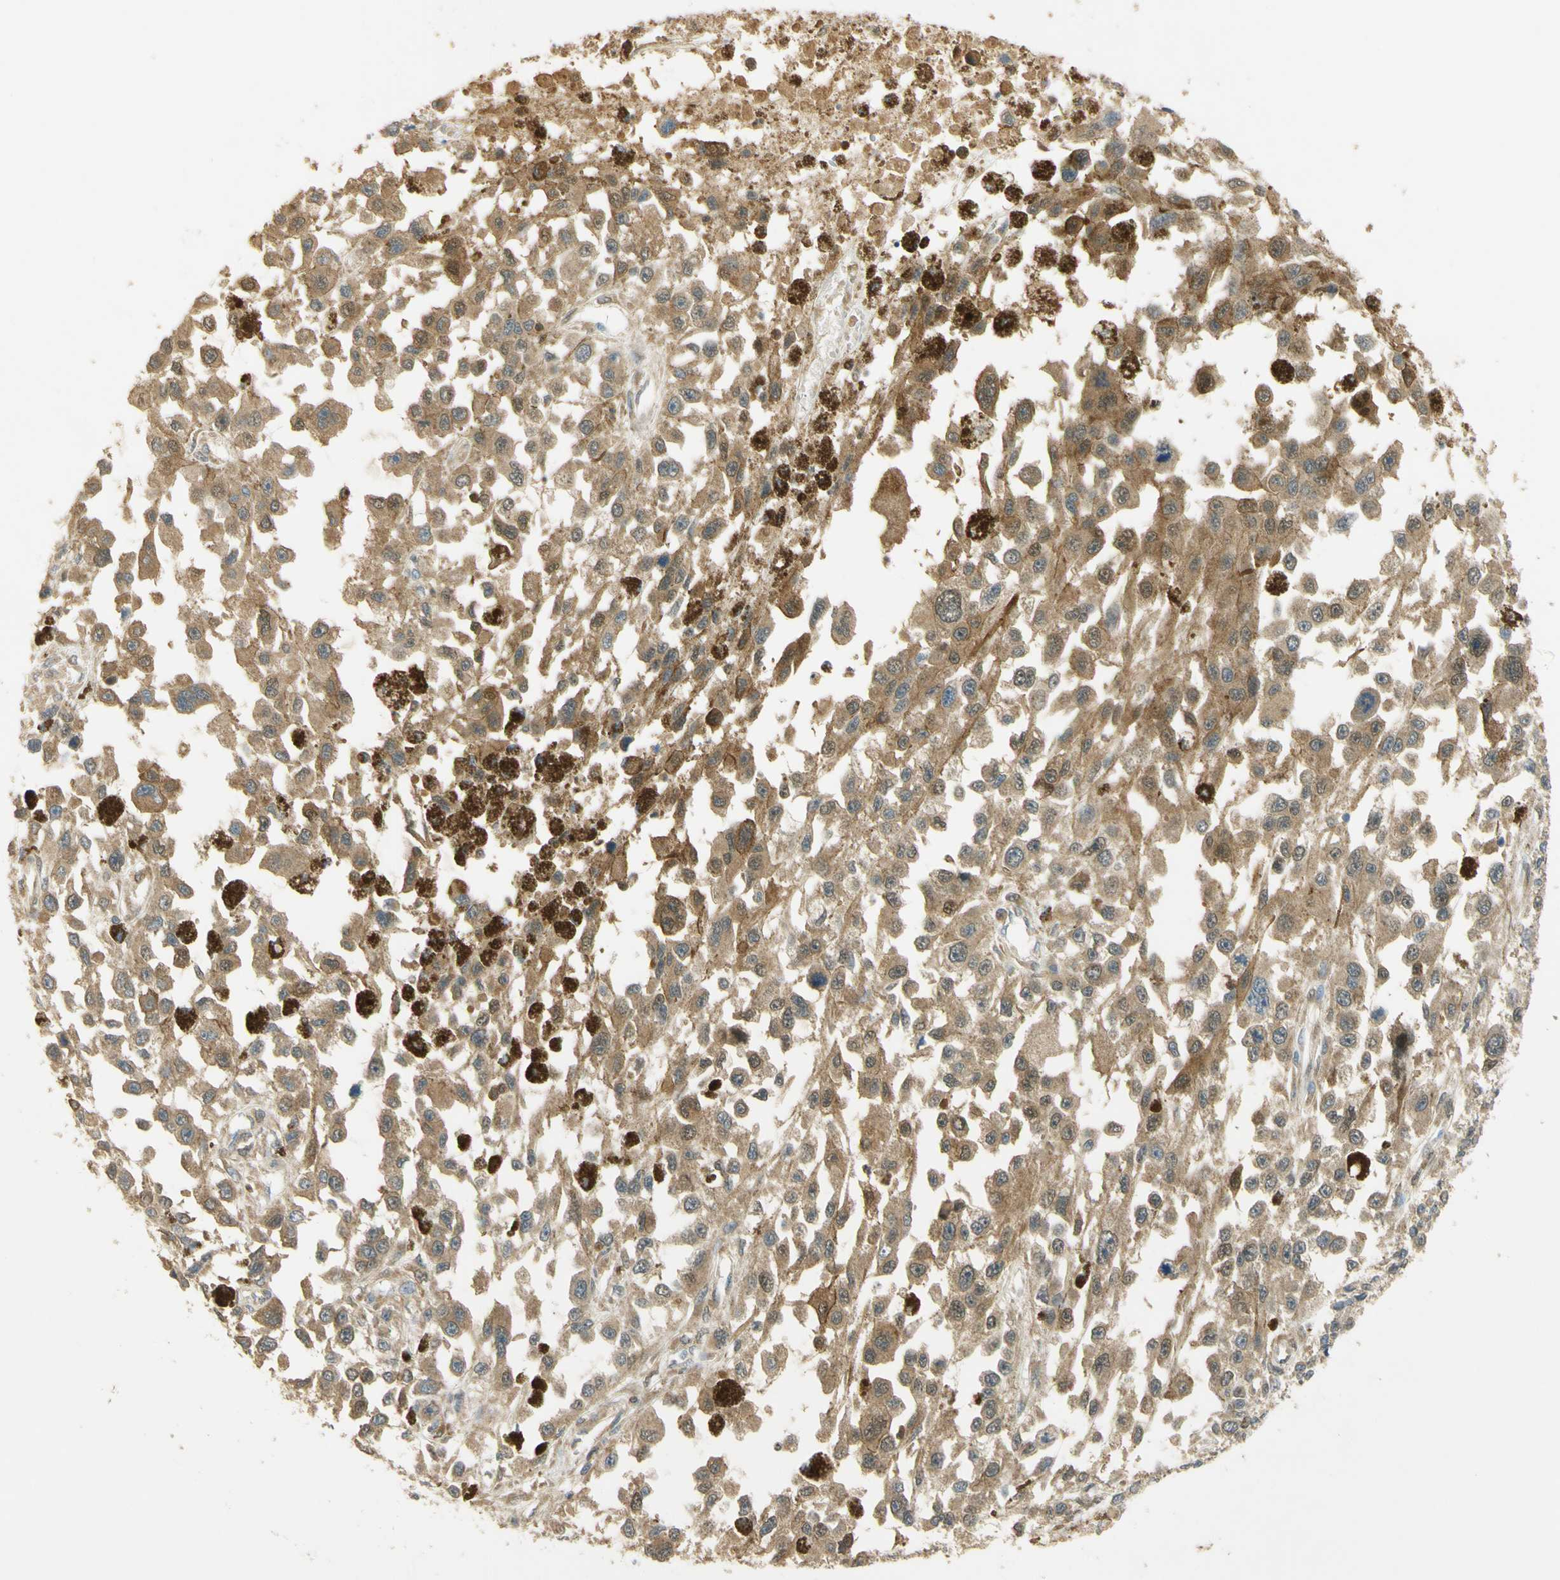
{"staining": {"intensity": "moderate", "quantity": ">75%", "location": "cytoplasmic/membranous"}, "tissue": "melanoma", "cell_type": "Tumor cells", "image_type": "cancer", "snomed": [{"axis": "morphology", "description": "Malignant melanoma, Metastatic site"}, {"axis": "topography", "description": "Lymph node"}], "caption": "DAB (3,3'-diaminobenzidine) immunohistochemical staining of malignant melanoma (metastatic site) reveals moderate cytoplasmic/membranous protein positivity in approximately >75% of tumor cells.", "gene": "PAK1", "patient": {"sex": "male", "age": 59}}